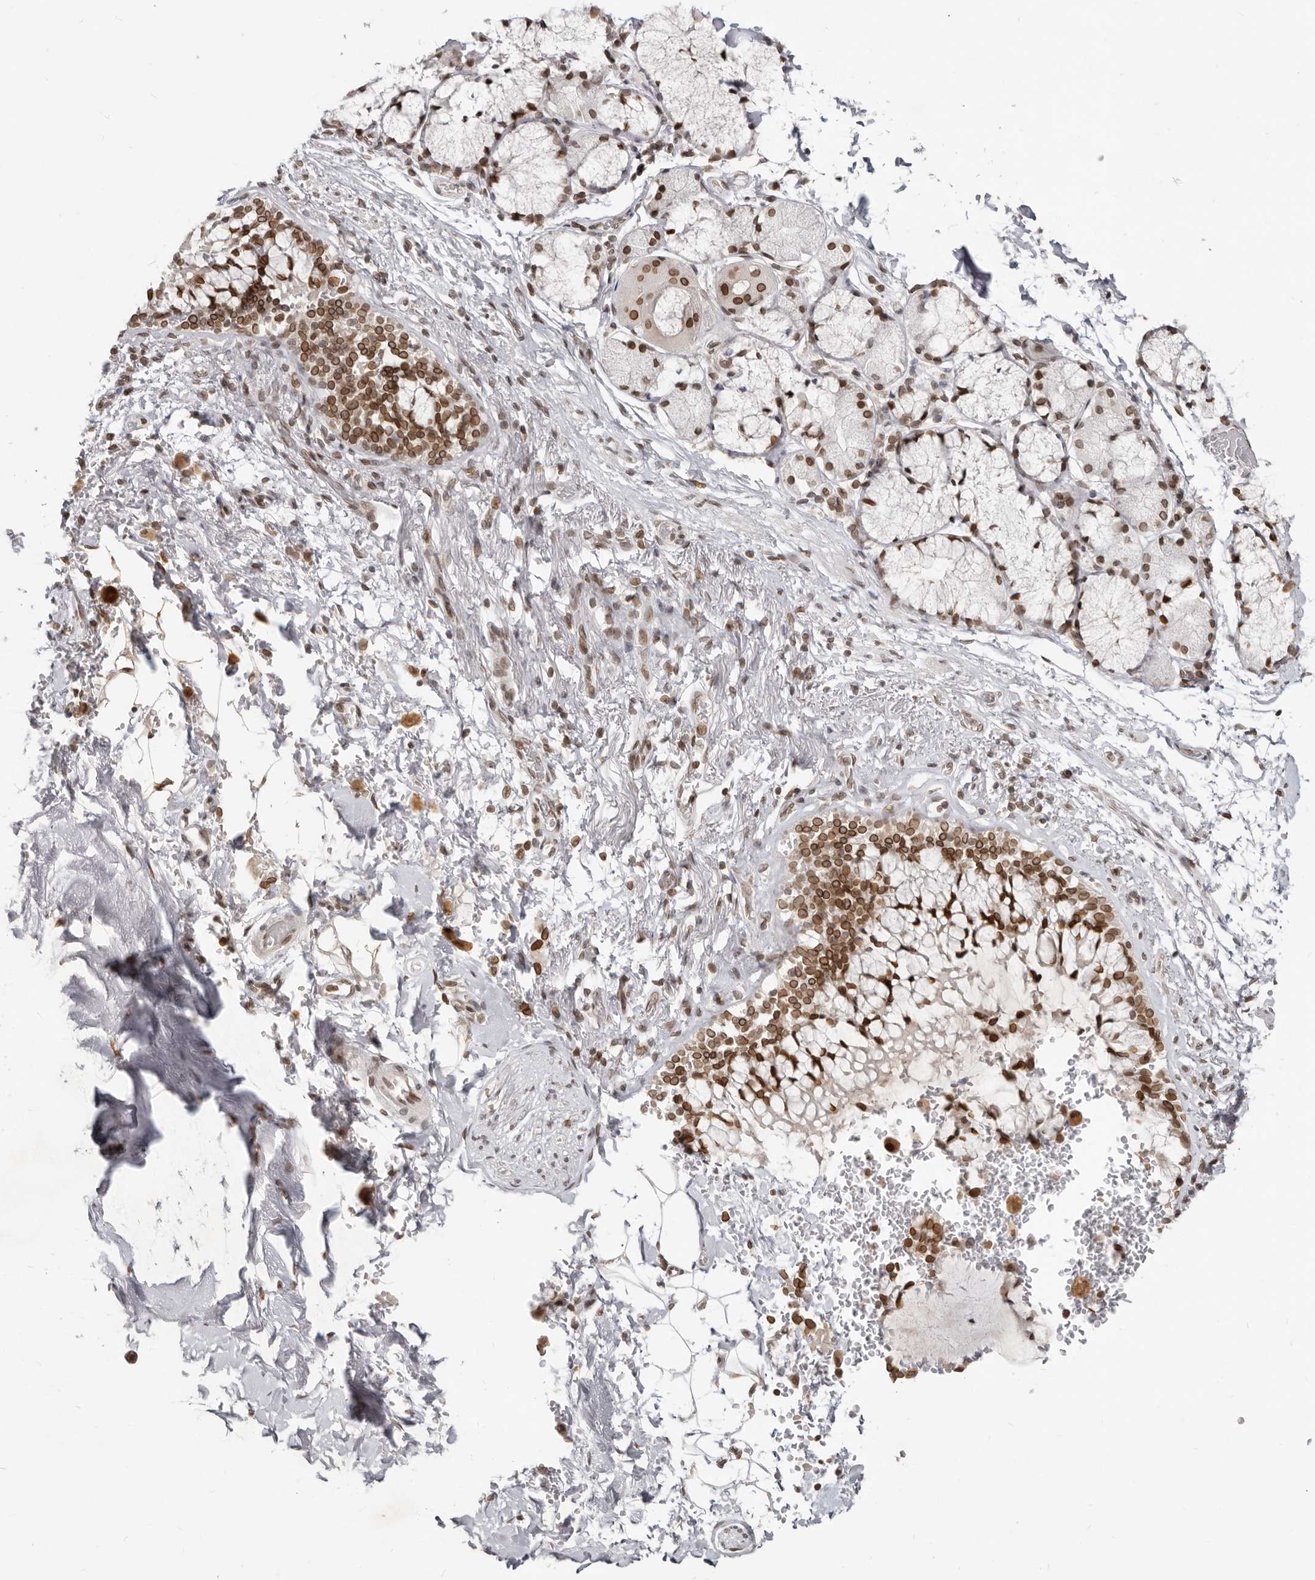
{"staining": {"intensity": "strong", "quantity": ">75%", "location": "cytoplasmic/membranous,nuclear"}, "tissue": "bronchus", "cell_type": "Respiratory epithelial cells", "image_type": "normal", "snomed": [{"axis": "morphology", "description": "Normal tissue, NOS"}, {"axis": "morphology", "description": "Inflammation, NOS"}, {"axis": "topography", "description": "Cartilage tissue"}, {"axis": "topography", "description": "Bronchus"}, {"axis": "topography", "description": "Lung"}], "caption": "The immunohistochemical stain shows strong cytoplasmic/membranous,nuclear expression in respiratory epithelial cells of benign bronchus. Nuclei are stained in blue.", "gene": "NUP153", "patient": {"sex": "female", "age": 64}}